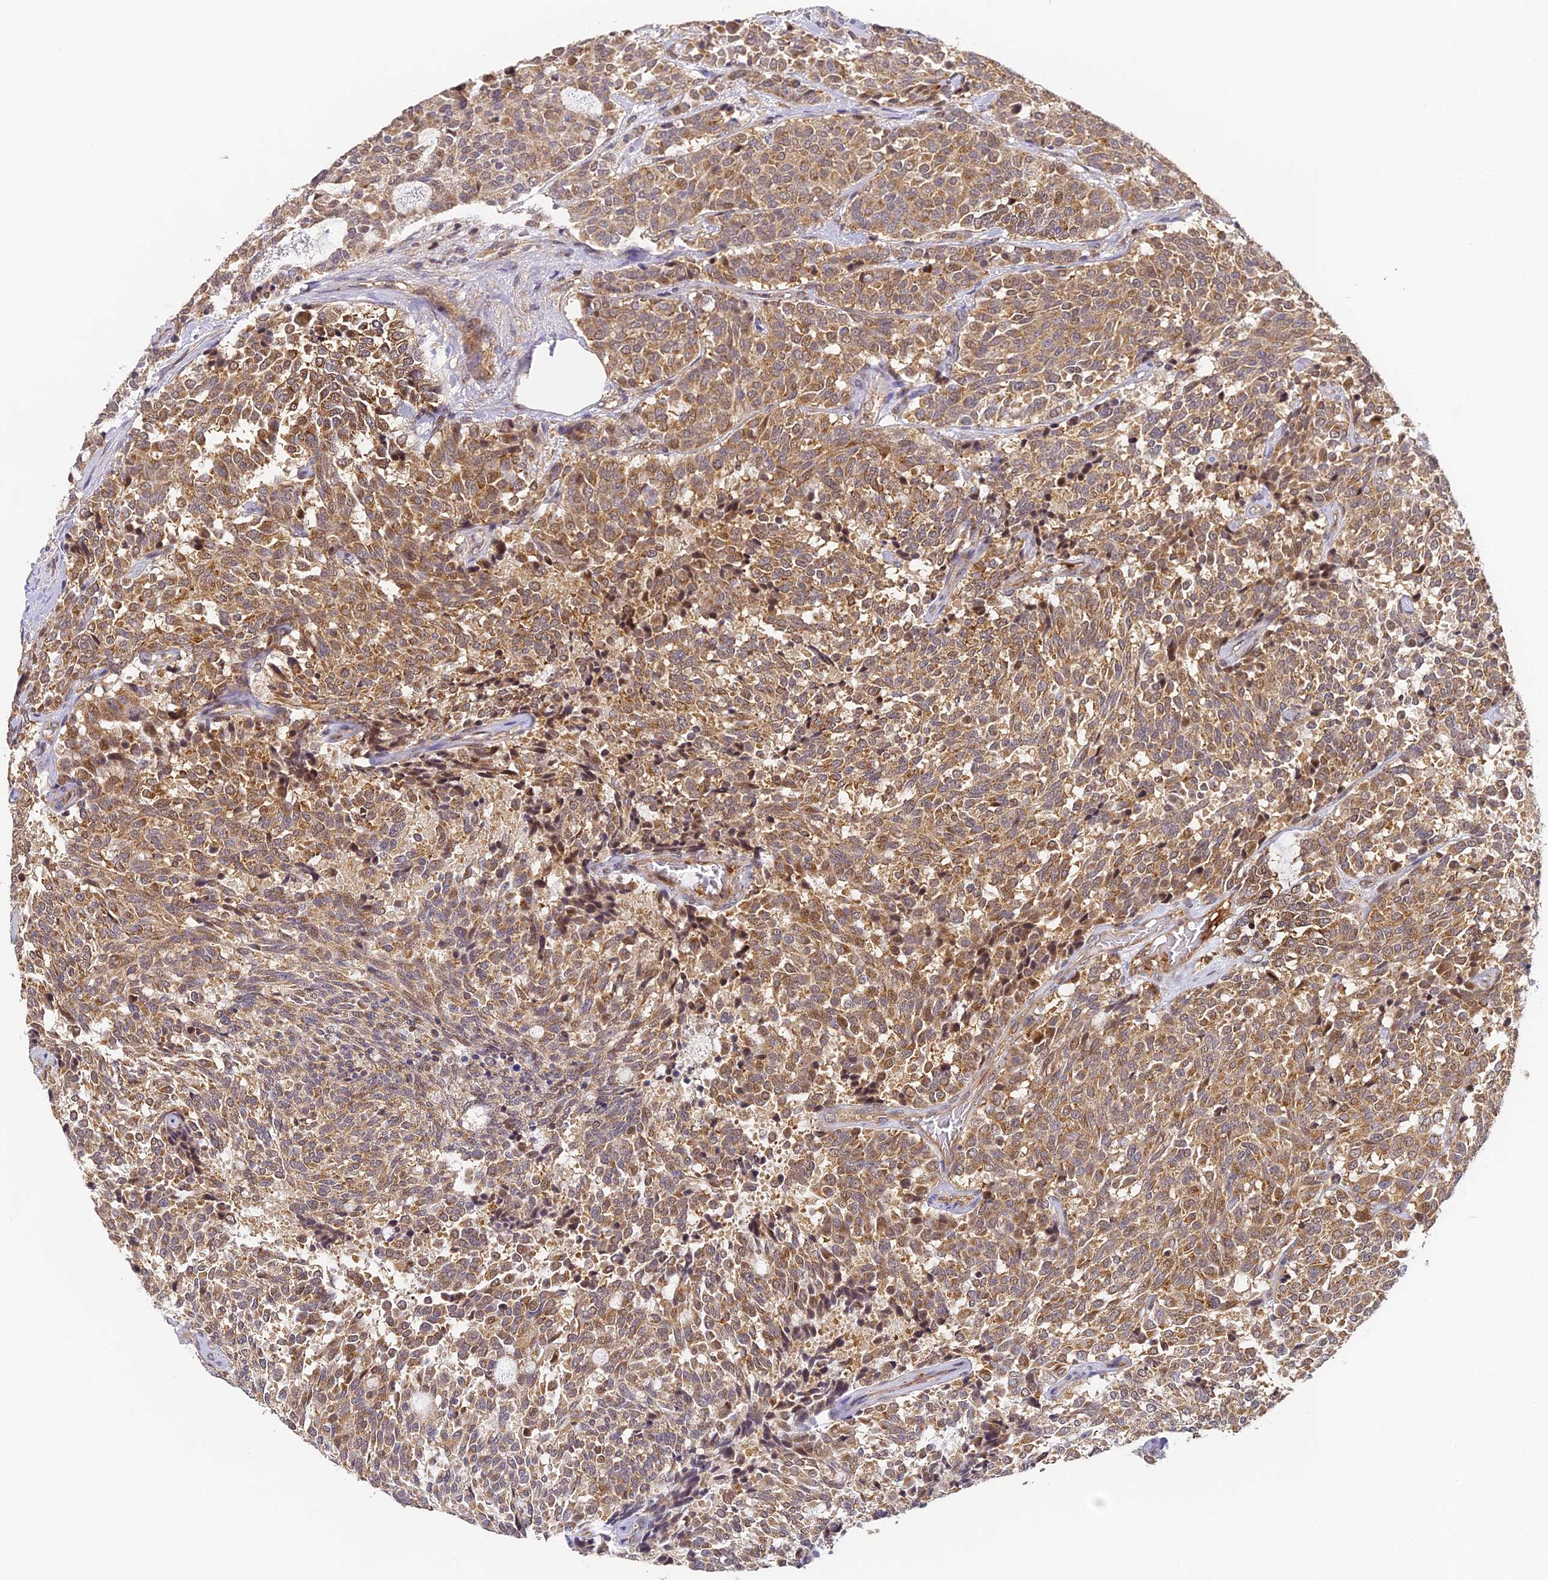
{"staining": {"intensity": "moderate", "quantity": ">75%", "location": "cytoplasmic/membranous,nuclear"}, "tissue": "carcinoid", "cell_type": "Tumor cells", "image_type": "cancer", "snomed": [{"axis": "morphology", "description": "Carcinoid, malignant, NOS"}, {"axis": "topography", "description": "Pancreas"}], "caption": "Brown immunohistochemical staining in human malignant carcinoid displays moderate cytoplasmic/membranous and nuclear positivity in approximately >75% of tumor cells. The staining is performed using DAB brown chromogen to label protein expression. The nuclei are counter-stained blue using hematoxylin.", "gene": "ZNF443", "patient": {"sex": "female", "age": 54}}